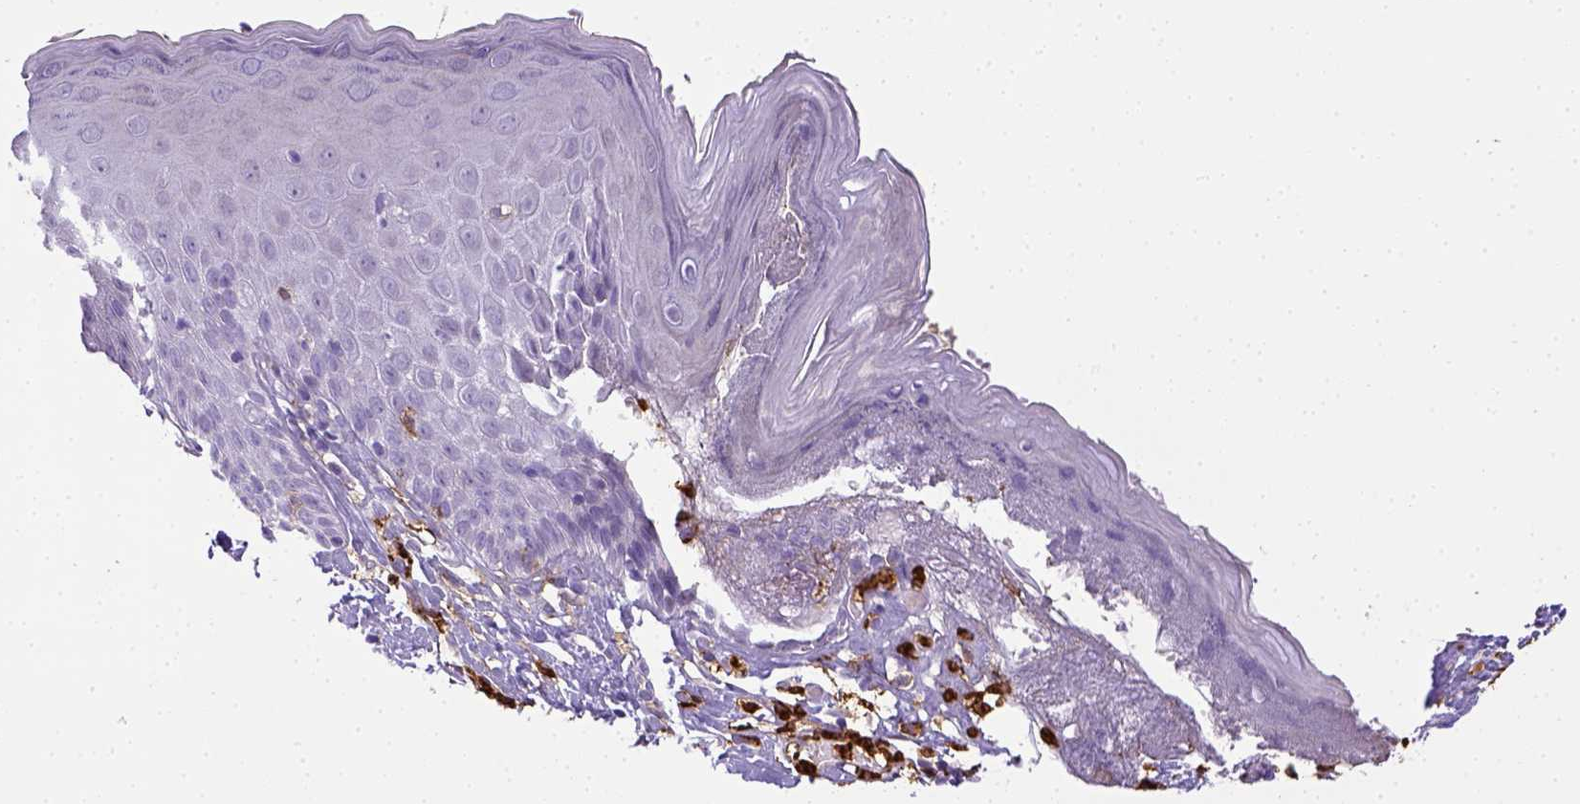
{"staining": {"intensity": "negative", "quantity": "none", "location": "none"}, "tissue": "skin", "cell_type": "Epidermal cells", "image_type": "normal", "snomed": [{"axis": "morphology", "description": "Normal tissue, NOS"}, {"axis": "topography", "description": "Vulva"}], "caption": "Immunohistochemistry (IHC) photomicrograph of unremarkable skin: skin stained with DAB (3,3'-diaminobenzidine) reveals no significant protein positivity in epidermal cells. (DAB immunohistochemistry (IHC) with hematoxylin counter stain).", "gene": "ITGAM", "patient": {"sex": "female", "age": 68}}